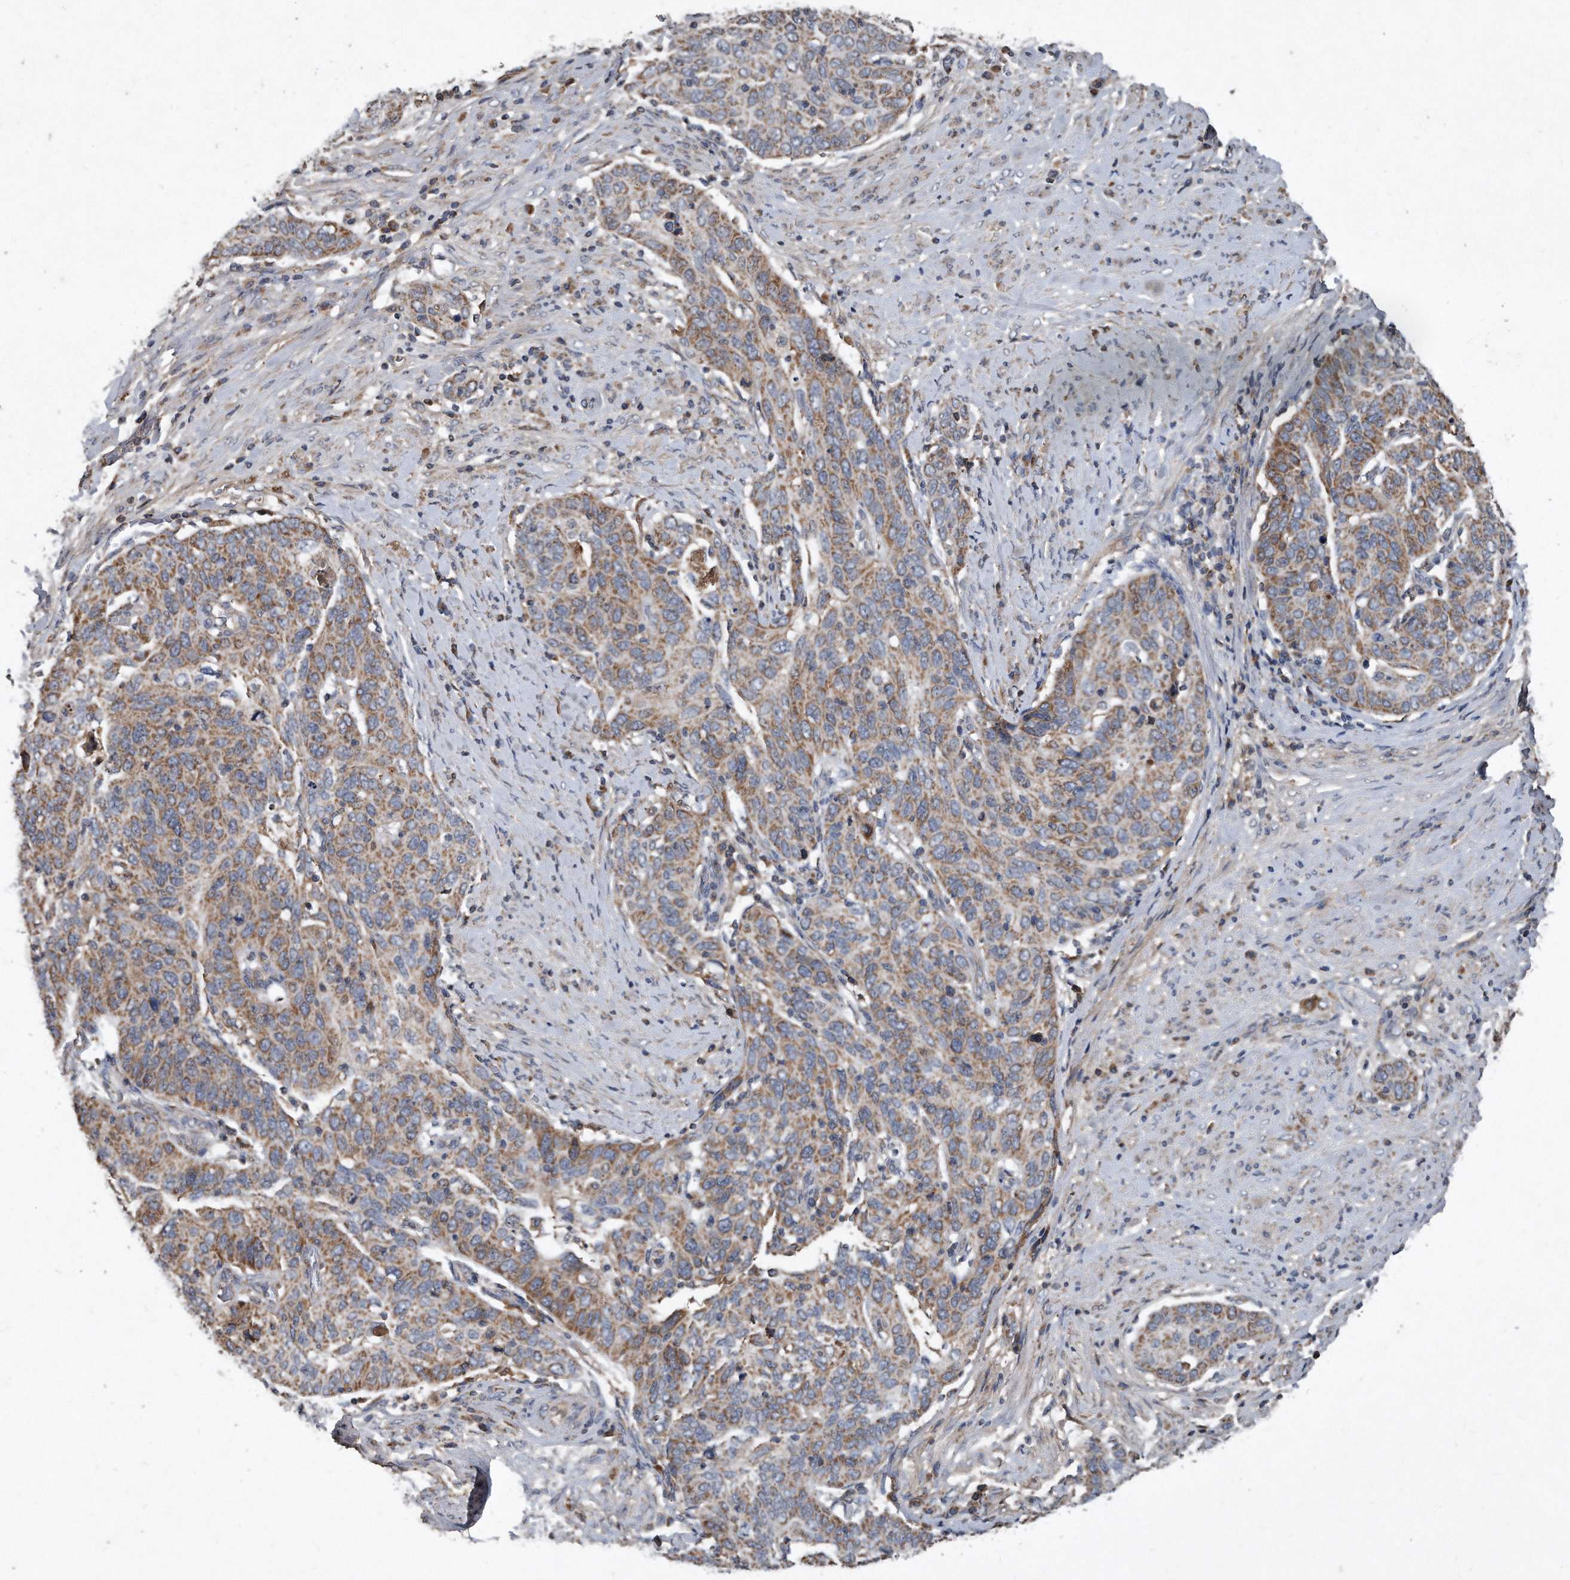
{"staining": {"intensity": "moderate", "quantity": ">75%", "location": "cytoplasmic/membranous"}, "tissue": "cervical cancer", "cell_type": "Tumor cells", "image_type": "cancer", "snomed": [{"axis": "morphology", "description": "Squamous cell carcinoma, NOS"}, {"axis": "topography", "description": "Cervix"}], "caption": "High-power microscopy captured an IHC image of cervical cancer, revealing moderate cytoplasmic/membranous expression in approximately >75% of tumor cells. (DAB IHC with brightfield microscopy, high magnification).", "gene": "SDHA", "patient": {"sex": "female", "age": 60}}